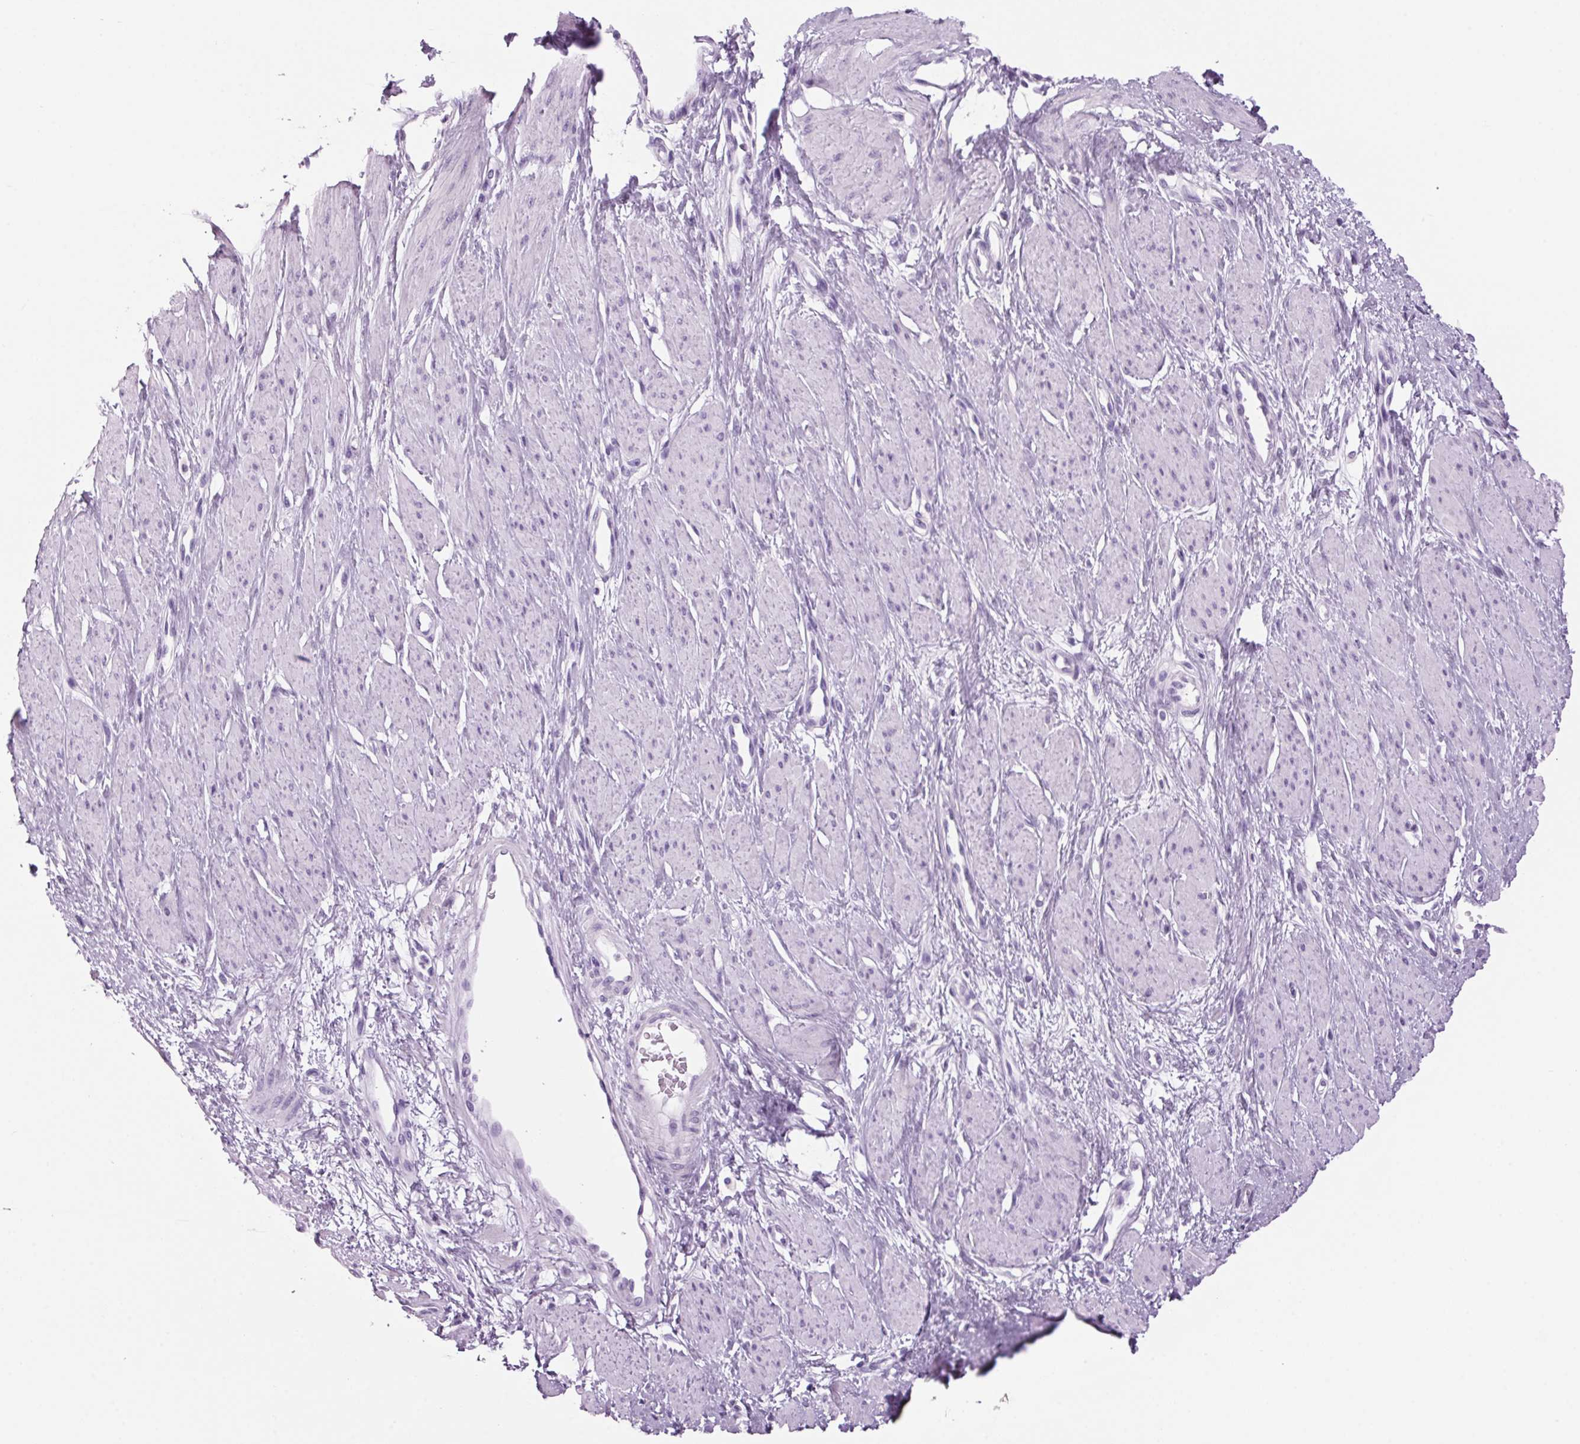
{"staining": {"intensity": "negative", "quantity": "none", "location": "none"}, "tissue": "smooth muscle", "cell_type": "Smooth muscle cells", "image_type": "normal", "snomed": [{"axis": "morphology", "description": "Normal tissue, NOS"}, {"axis": "topography", "description": "Smooth muscle"}, {"axis": "topography", "description": "Uterus"}], "caption": "Smooth muscle was stained to show a protein in brown. There is no significant staining in smooth muscle cells.", "gene": "PPP1R1A", "patient": {"sex": "female", "age": 39}}